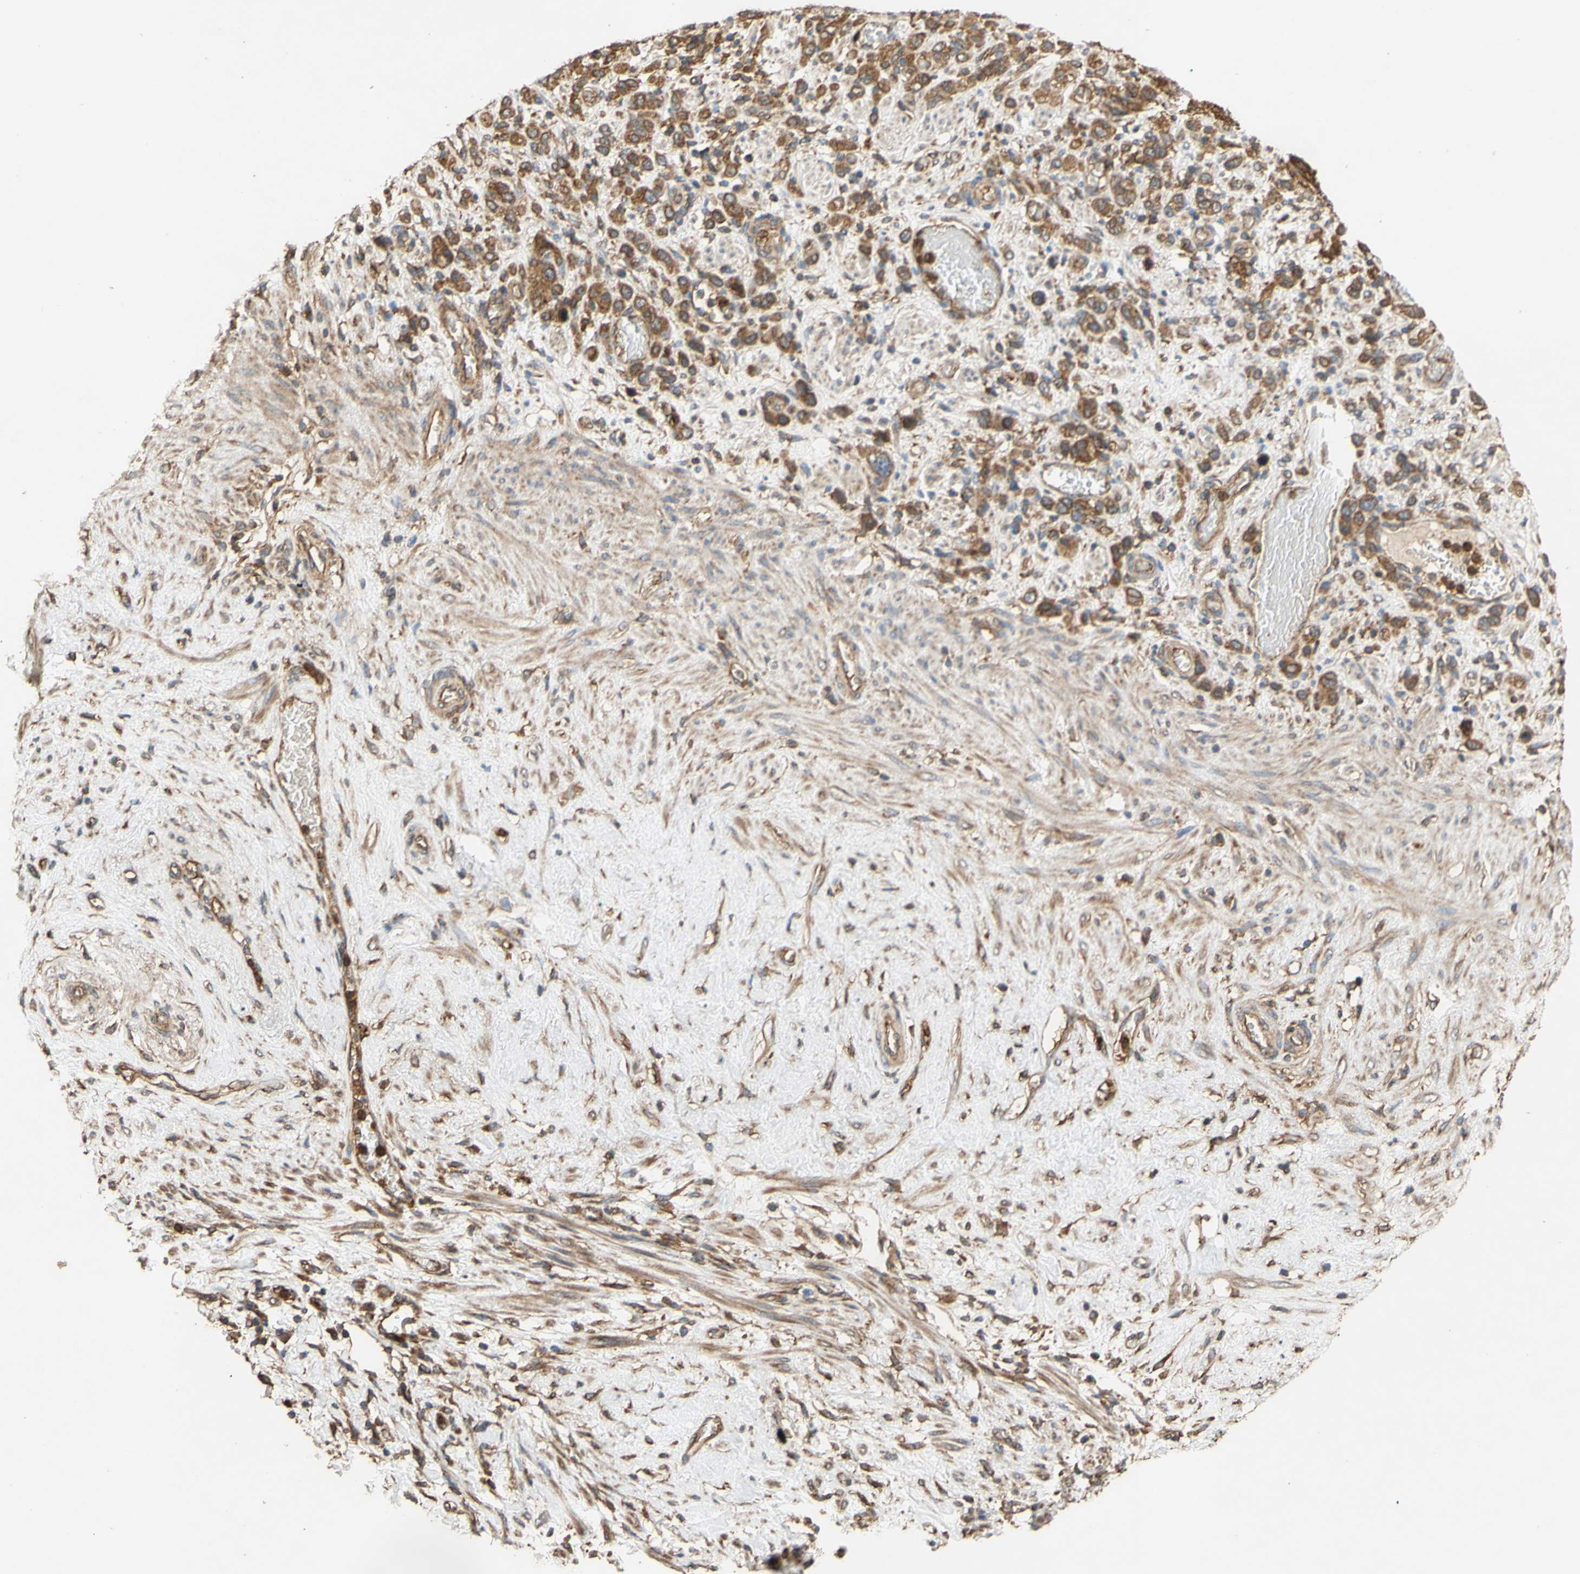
{"staining": {"intensity": "moderate", "quantity": ">75%", "location": "cytoplasmic/membranous"}, "tissue": "stomach cancer", "cell_type": "Tumor cells", "image_type": "cancer", "snomed": [{"axis": "morphology", "description": "Adenocarcinoma, NOS"}, {"axis": "morphology", "description": "Adenocarcinoma, High grade"}, {"axis": "topography", "description": "Stomach, upper"}, {"axis": "topography", "description": "Stomach, lower"}], "caption": "The micrograph exhibits a brown stain indicating the presence of a protein in the cytoplasmic/membranous of tumor cells in adenocarcinoma (stomach). (Brightfield microscopy of DAB IHC at high magnification).", "gene": "CTTN", "patient": {"sex": "female", "age": 65}}